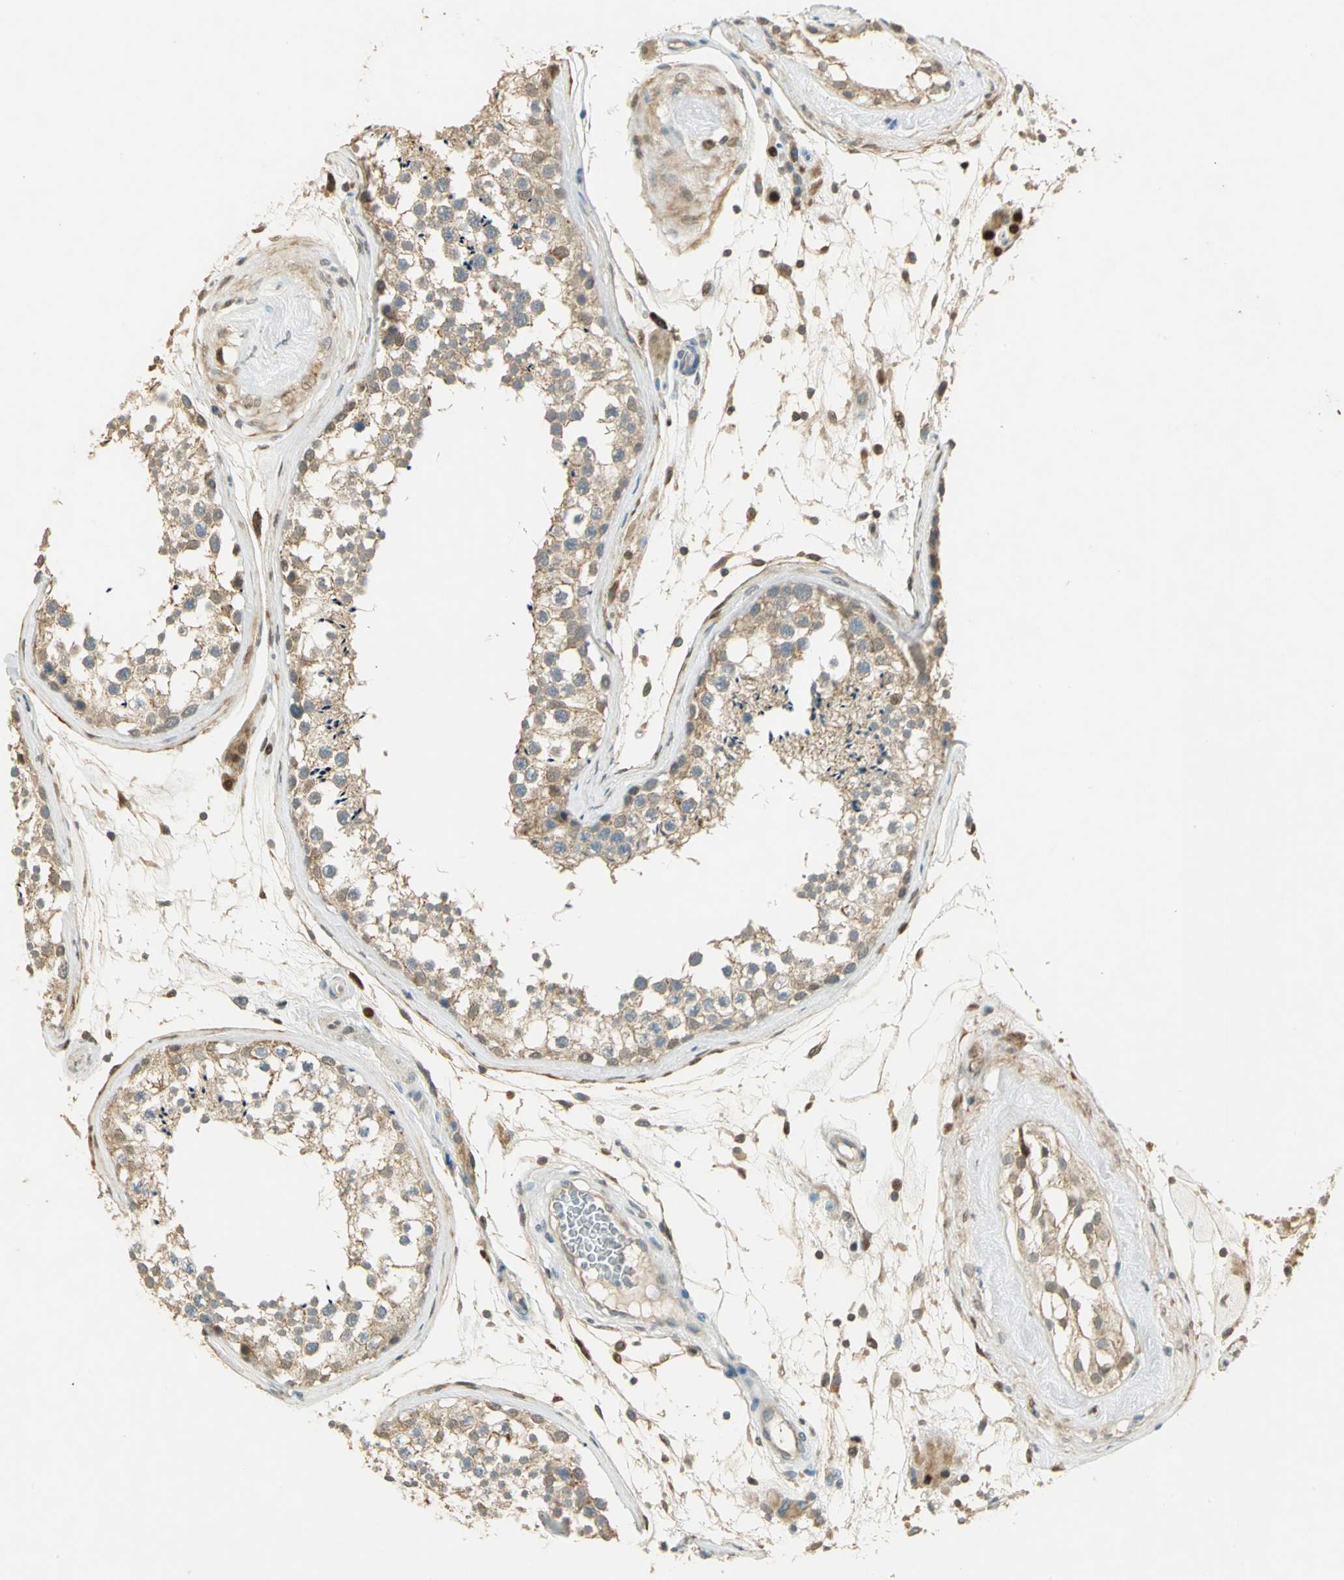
{"staining": {"intensity": "weak", "quantity": "25%-75%", "location": "cytoplasmic/membranous"}, "tissue": "testis", "cell_type": "Cells in seminiferous ducts", "image_type": "normal", "snomed": [{"axis": "morphology", "description": "Normal tissue, NOS"}, {"axis": "topography", "description": "Testis"}], "caption": "Immunohistochemical staining of benign human testis shows low levels of weak cytoplasmic/membranous expression in approximately 25%-75% of cells in seminiferous ducts.", "gene": "BIRC2", "patient": {"sex": "male", "age": 46}}